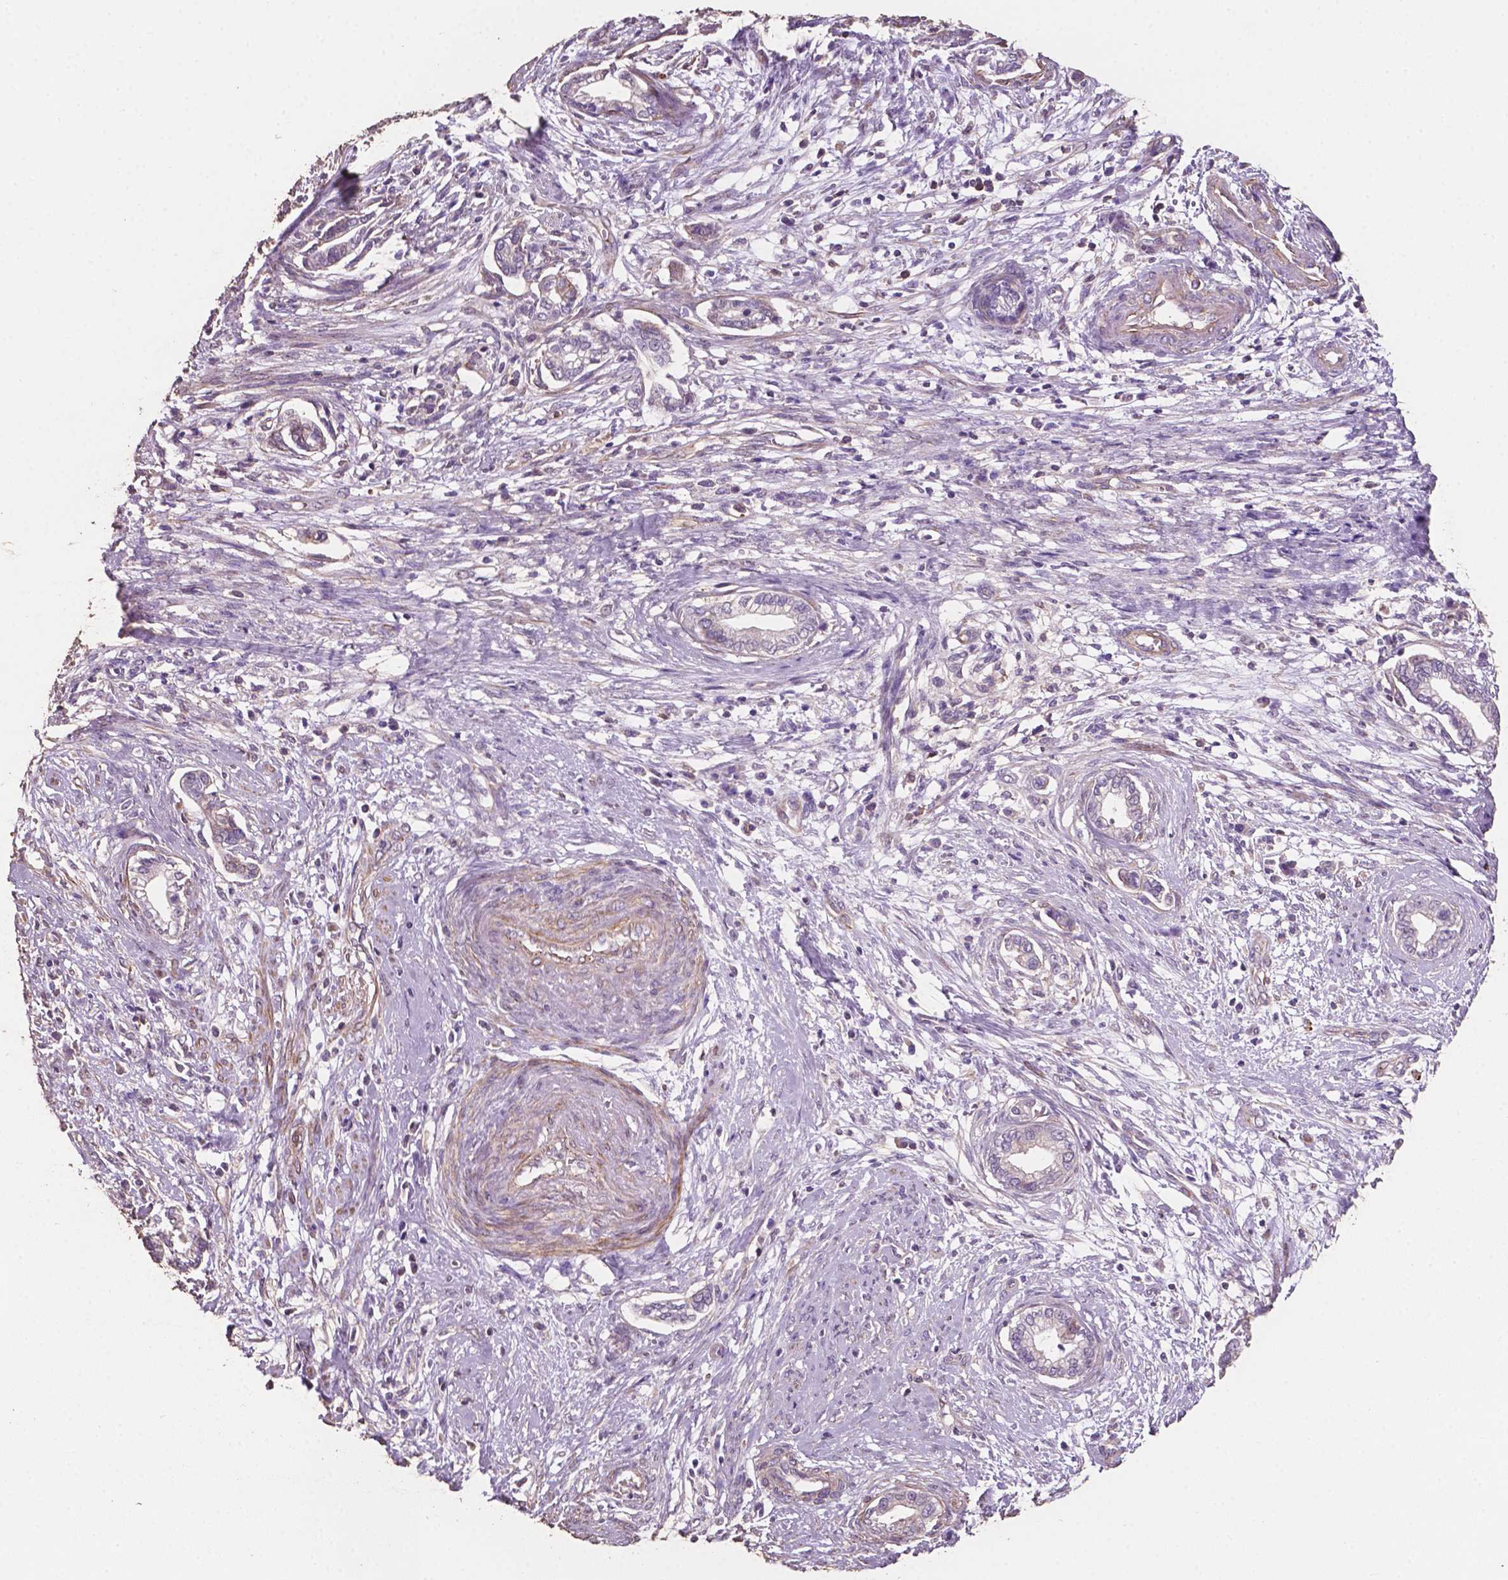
{"staining": {"intensity": "weak", "quantity": "<25%", "location": "cytoplasmic/membranous"}, "tissue": "cervical cancer", "cell_type": "Tumor cells", "image_type": "cancer", "snomed": [{"axis": "morphology", "description": "Adenocarcinoma, NOS"}, {"axis": "topography", "description": "Cervix"}], "caption": "Immunohistochemistry (IHC) micrograph of neoplastic tissue: adenocarcinoma (cervical) stained with DAB (3,3'-diaminobenzidine) shows no significant protein positivity in tumor cells. (DAB immunohistochemistry, high magnification).", "gene": "COMMD4", "patient": {"sex": "female", "age": 62}}